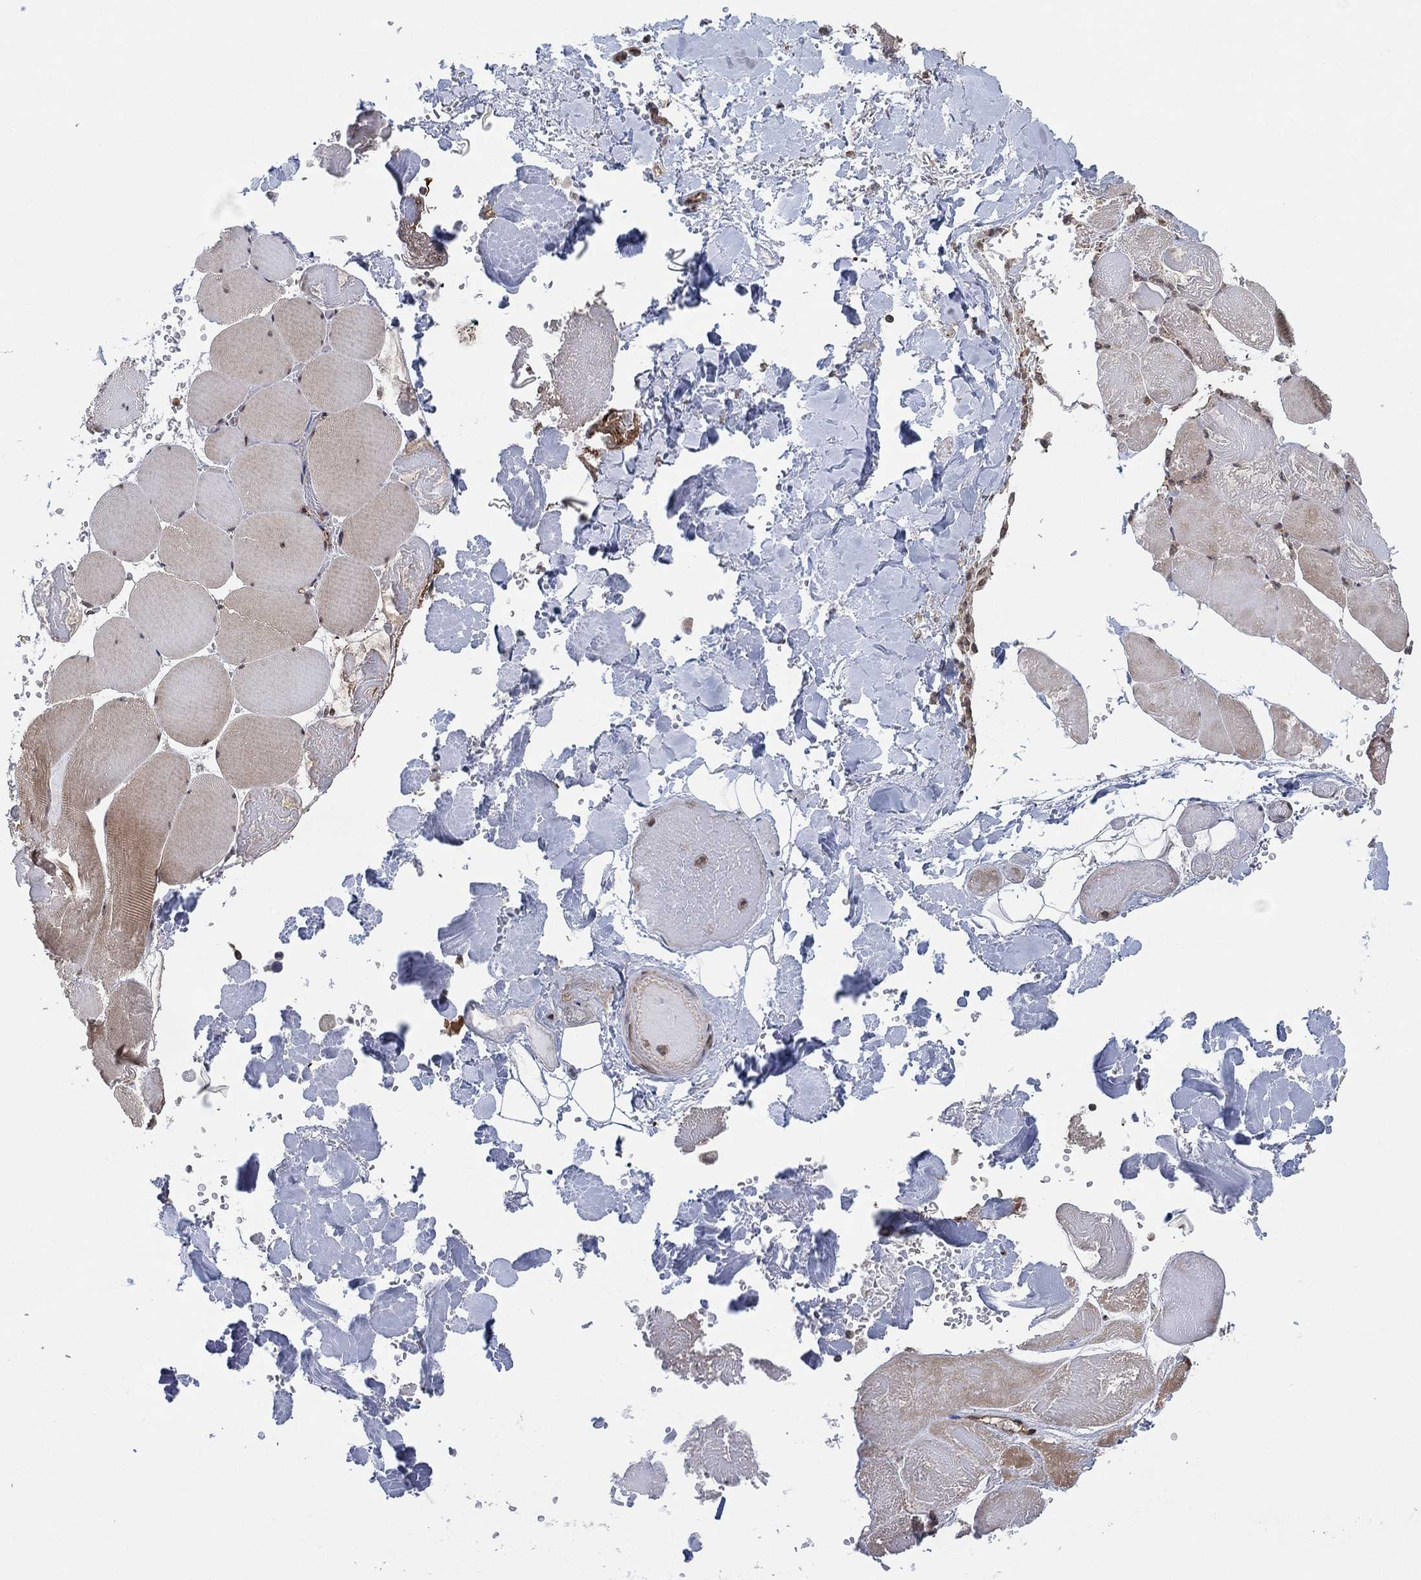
{"staining": {"intensity": "weak", "quantity": "<25%", "location": "cytoplasmic/membranous"}, "tissue": "skeletal muscle", "cell_type": "Myocytes", "image_type": "normal", "snomed": [{"axis": "morphology", "description": "Normal tissue, NOS"}, {"axis": "morphology", "description": "Malignant melanoma, Metastatic site"}, {"axis": "topography", "description": "Skeletal muscle"}], "caption": "High power microscopy photomicrograph of an immunohistochemistry histopathology image of benign skeletal muscle, revealing no significant positivity in myocytes. The staining is performed using DAB (3,3'-diaminobenzidine) brown chromogen with nuclei counter-stained in using hematoxylin.", "gene": "TMCO1", "patient": {"sex": "male", "age": 50}}